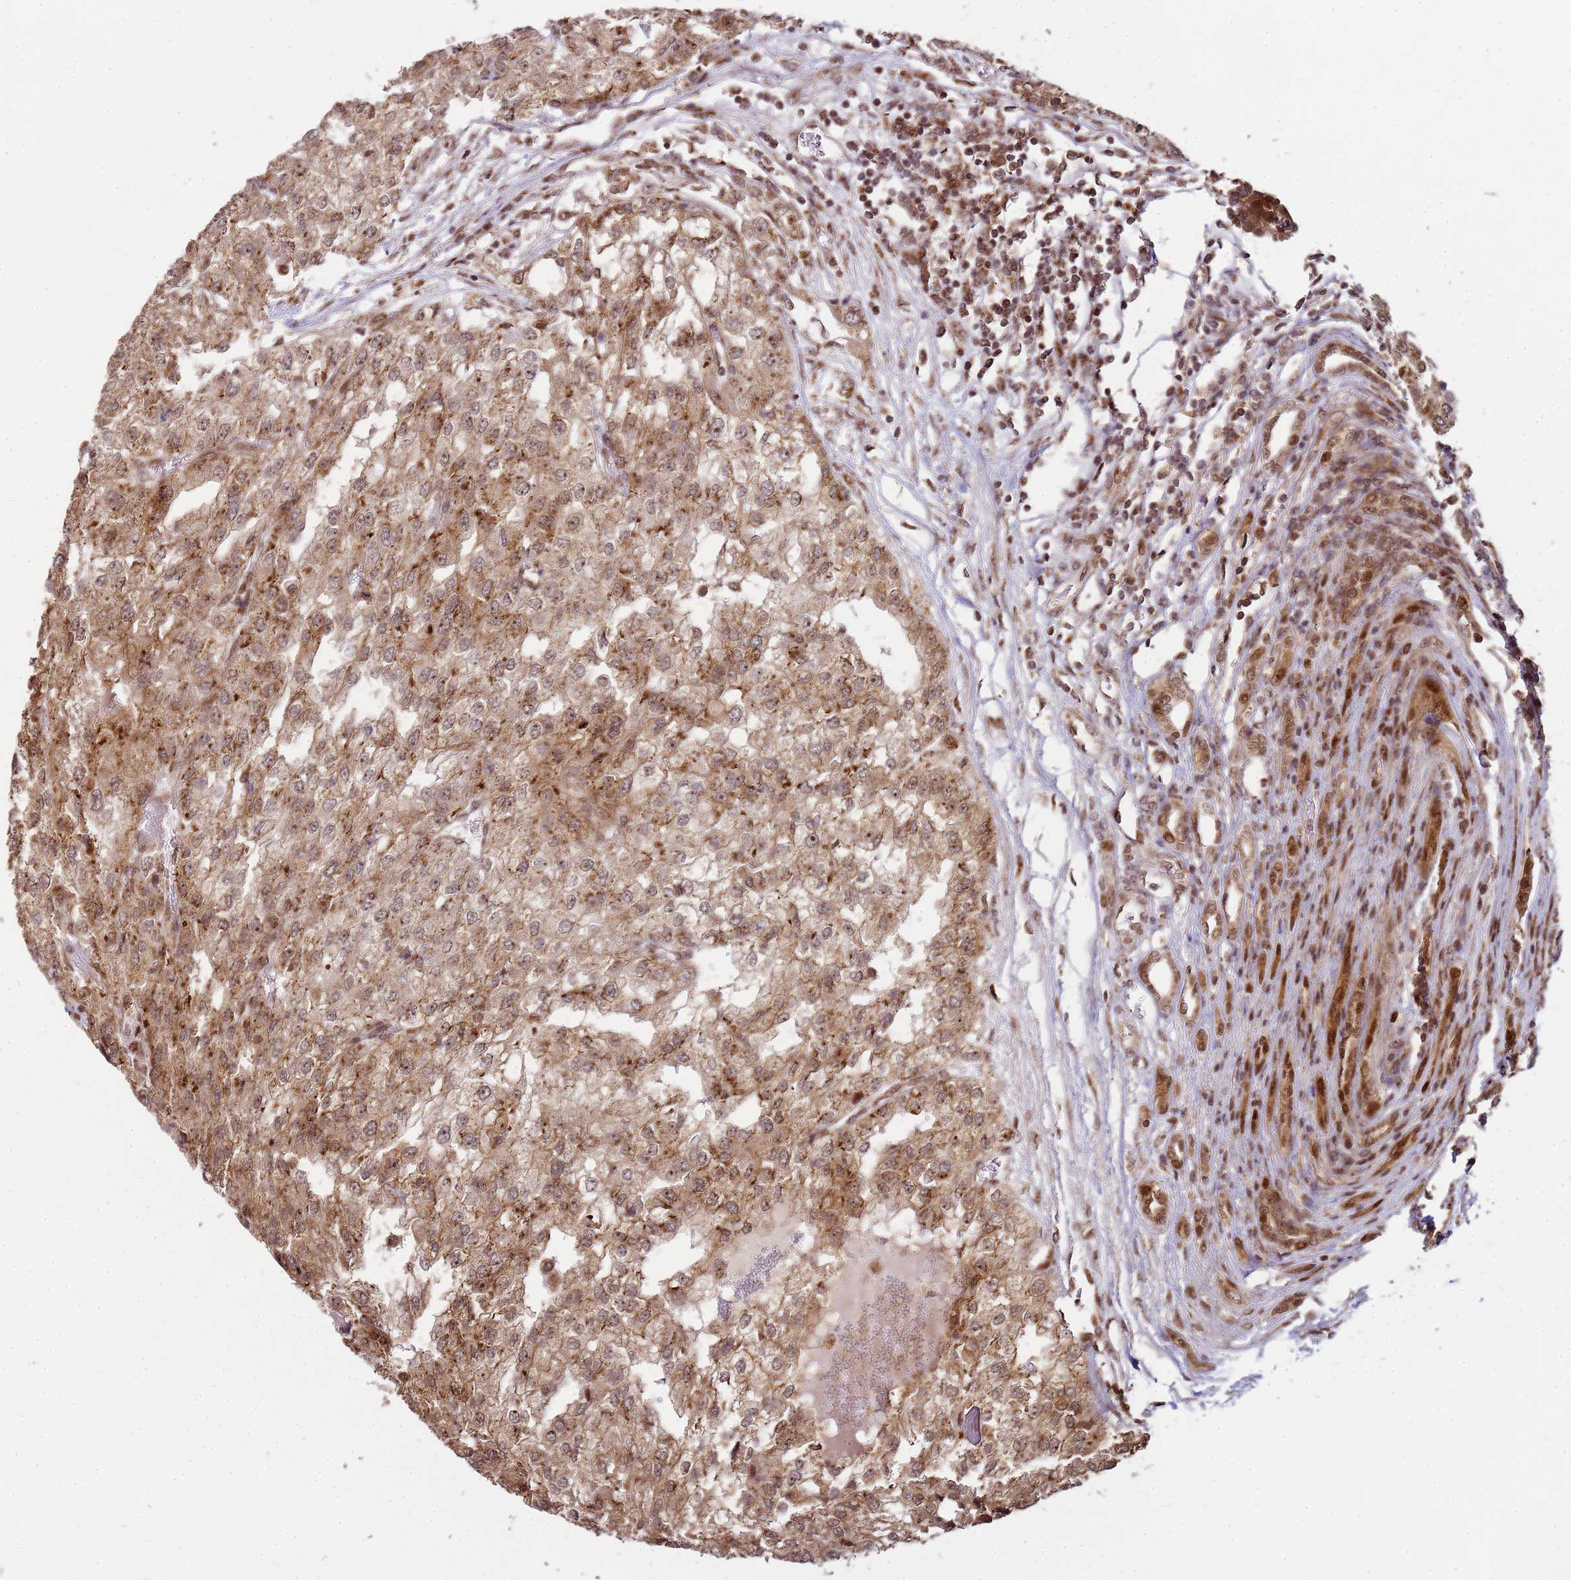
{"staining": {"intensity": "moderate", "quantity": ">75%", "location": "cytoplasmic/membranous,nuclear"}, "tissue": "renal cancer", "cell_type": "Tumor cells", "image_type": "cancer", "snomed": [{"axis": "morphology", "description": "Adenocarcinoma, NOS"}, {"axis": "topography", "description": "Kidney"}], "caption": "High-power microscopy captured an immunohistochemistry micrograph of renal cancer, revealing moderate cytoplasmic/membranous and nuclear staining in about >75% of tumor cells.", "gene": "PEX14", "patient": {"sex": "female", "age": 54}}